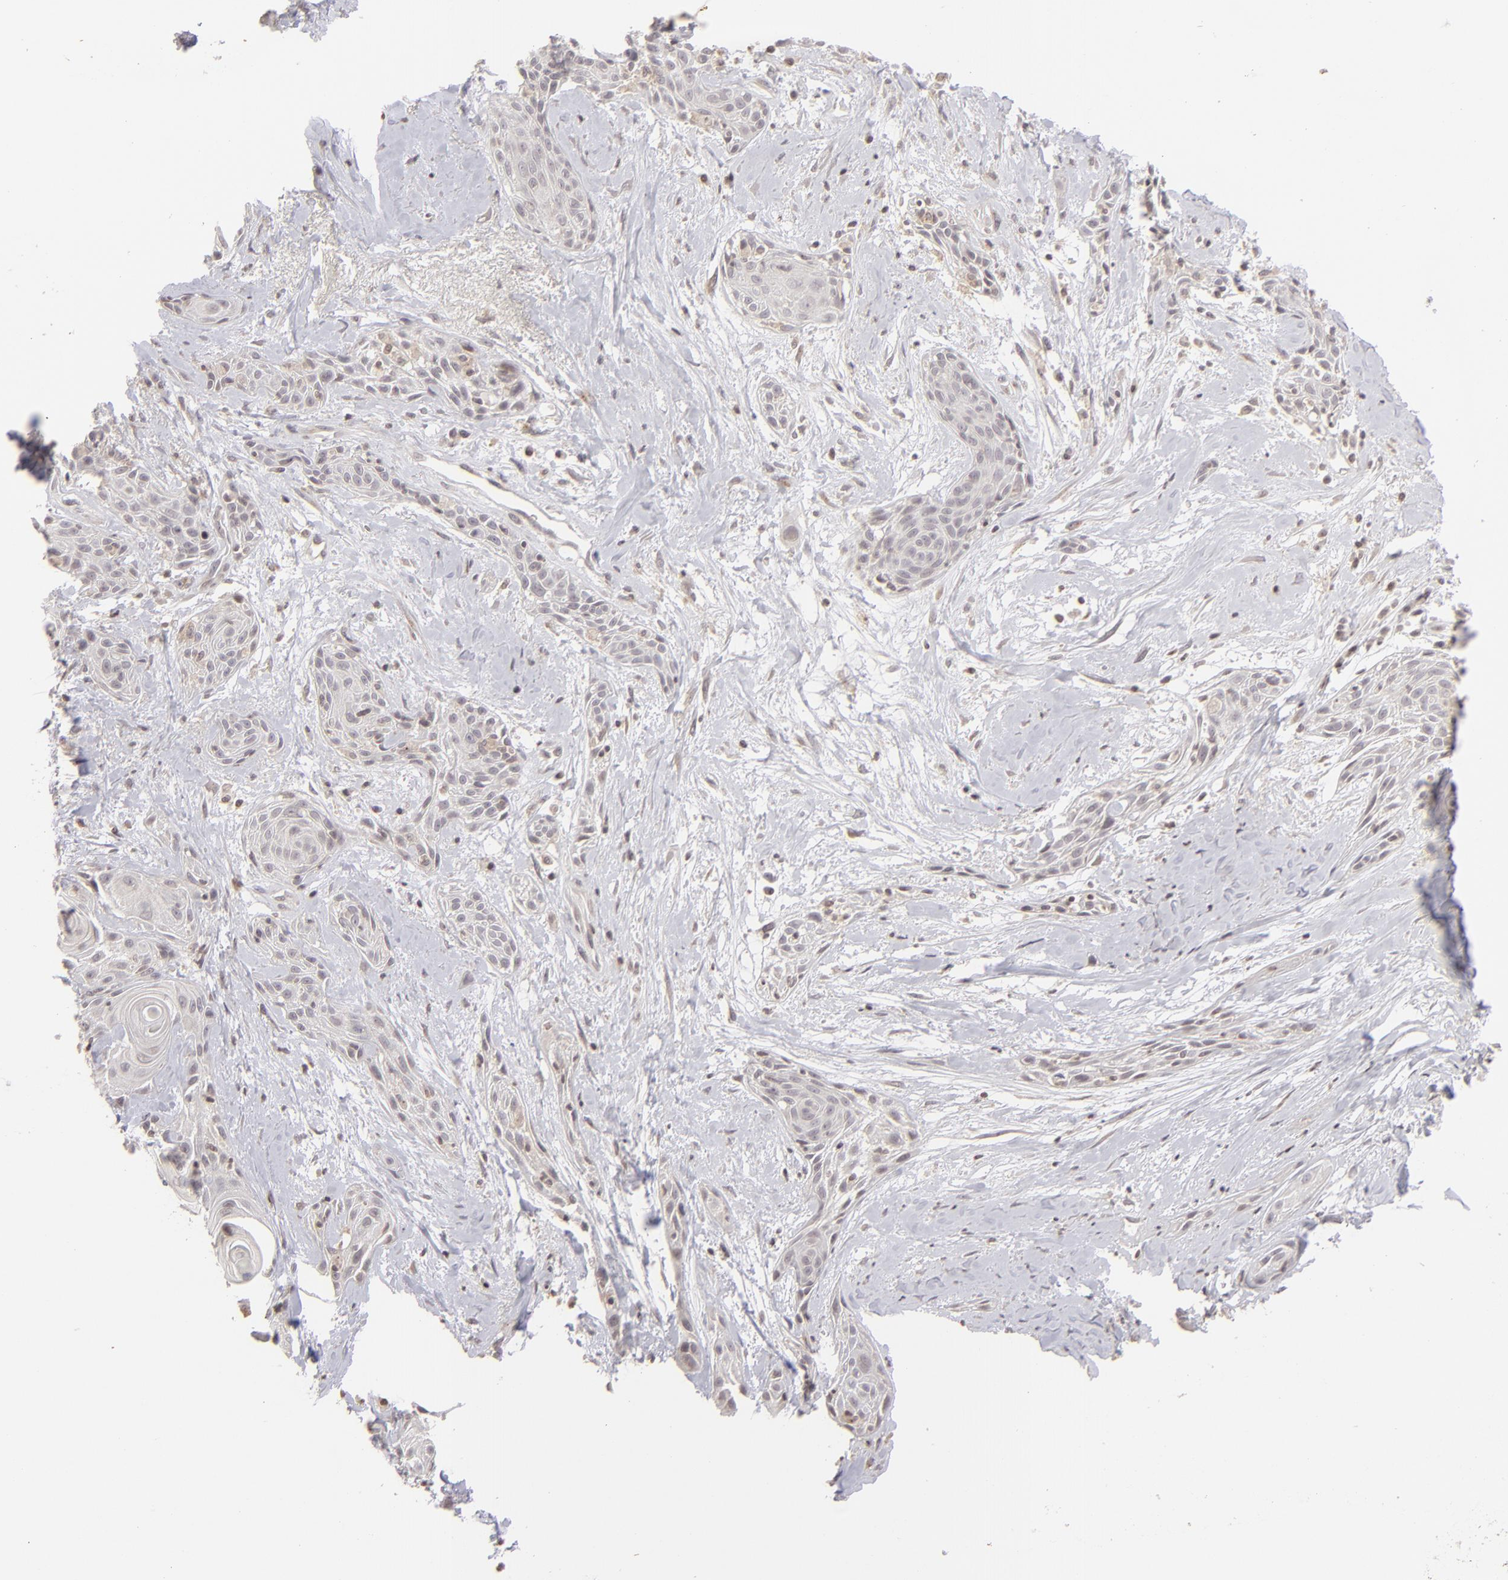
{"staining": {"intensity": "negative", "quantity": "none", "location": "none"}, "tissue": "skin cancer", "cell_type": "Tumor cells", "image_type": "cancer", "snomed": [{"axis": "morphology", "description": "Squamous cell carcinoma, NOS"}, {"axis": "topography", "description": "Skin"}, {"axis": "topography", "description": "Anal"}], "caption": "Immunohistochemistry image of skin cancer stained for a protein (brown), which shows no expression in tumor cells.", "gene": "CLDN2", "patient": {"sex": "male", "age": 64}}